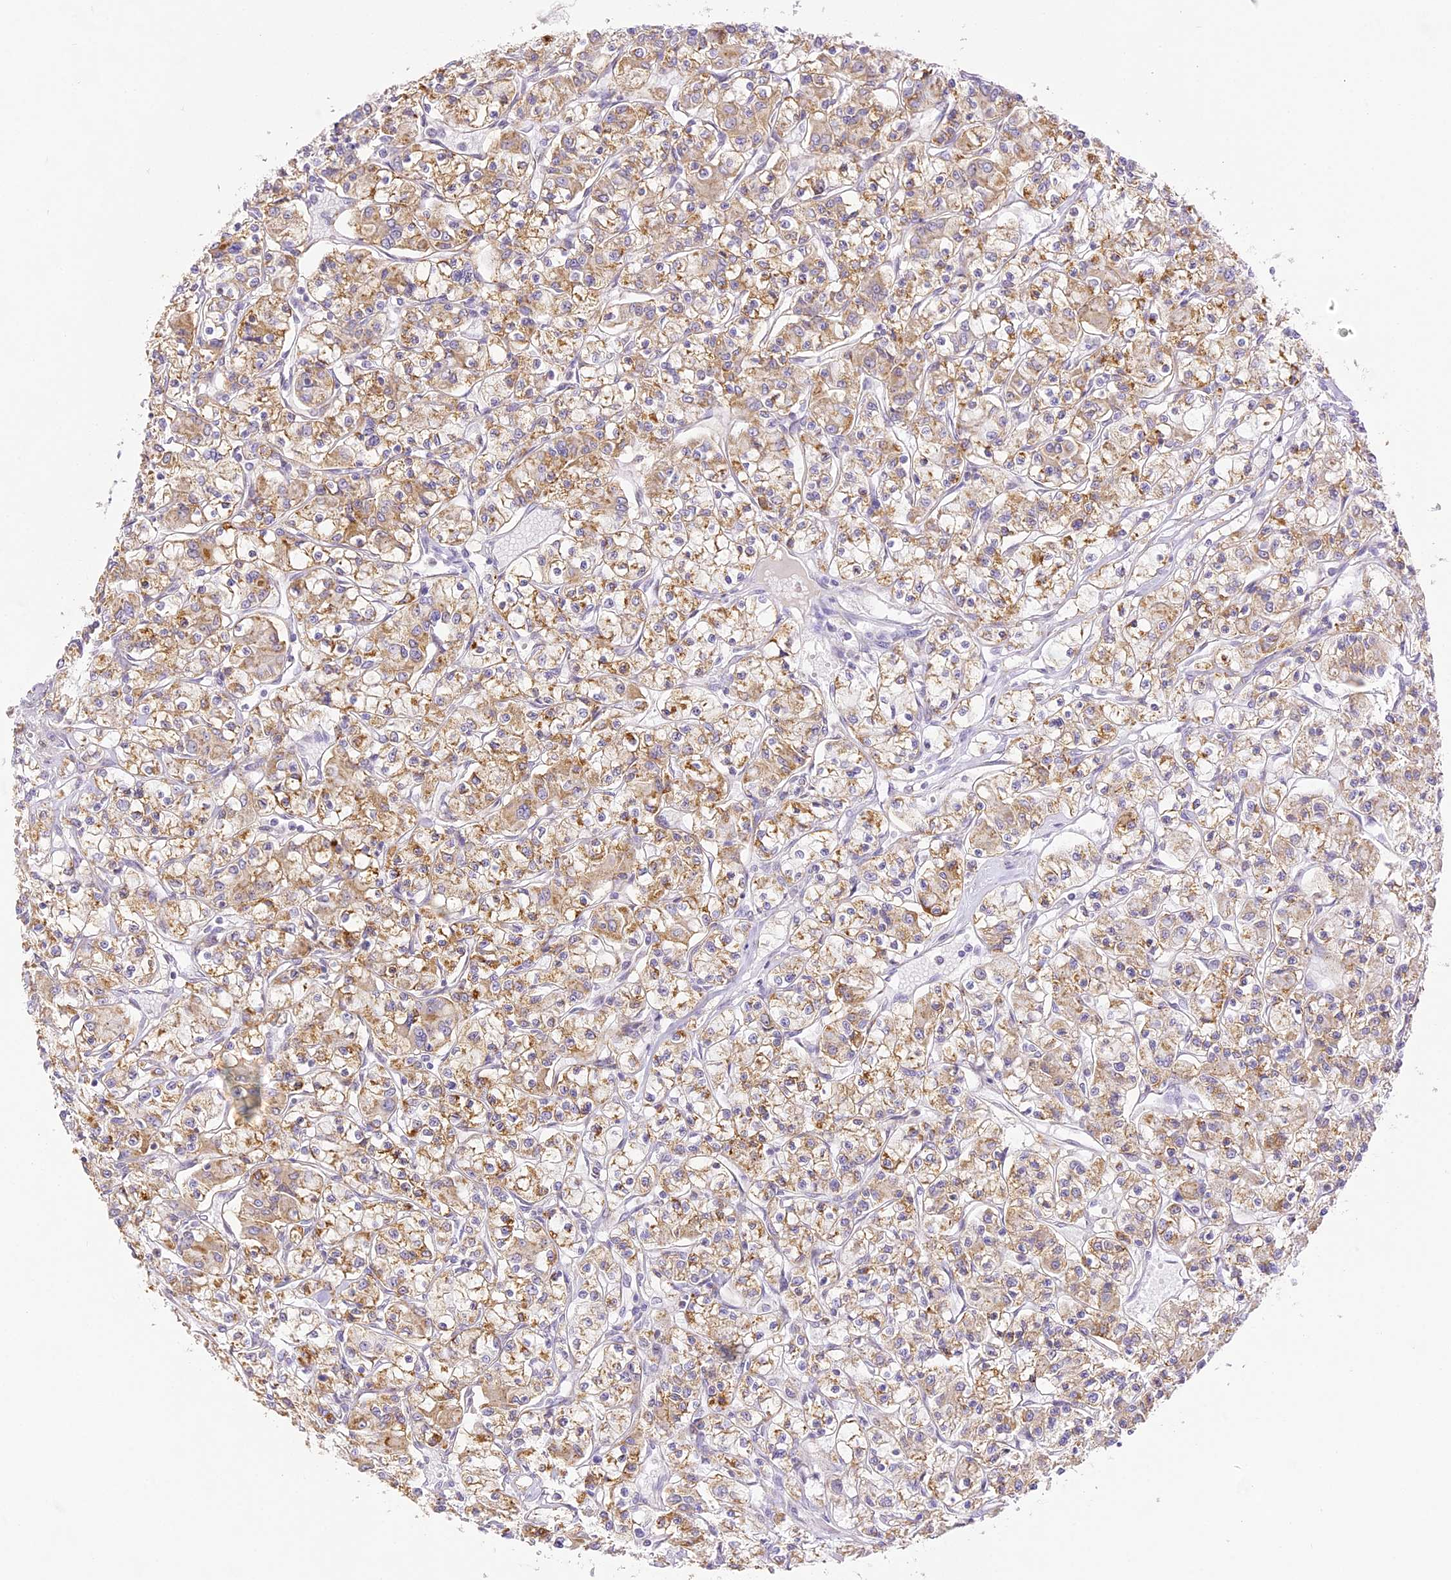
{"staining": {"intensity": "moderate", "quantity": ">75%", "location": "cytoplasmic/membranous"}, "tissue": "renal cancer", "cell_type": "Tumor cells", "image_type": "cancer", "snomed": [{"axis": "morphology", "description": "Adenocarcinoma, NOS"}, {"axis": "topography", "description": "Kidney"}], "caption": "Brown immunohistochemical staining in renal cancer exhibits moderate cytoplasmic/membranous staining in about >75% of tumor cells.", "gene": "CCDC30", "patient": {"sex": "female", "age": 59}}